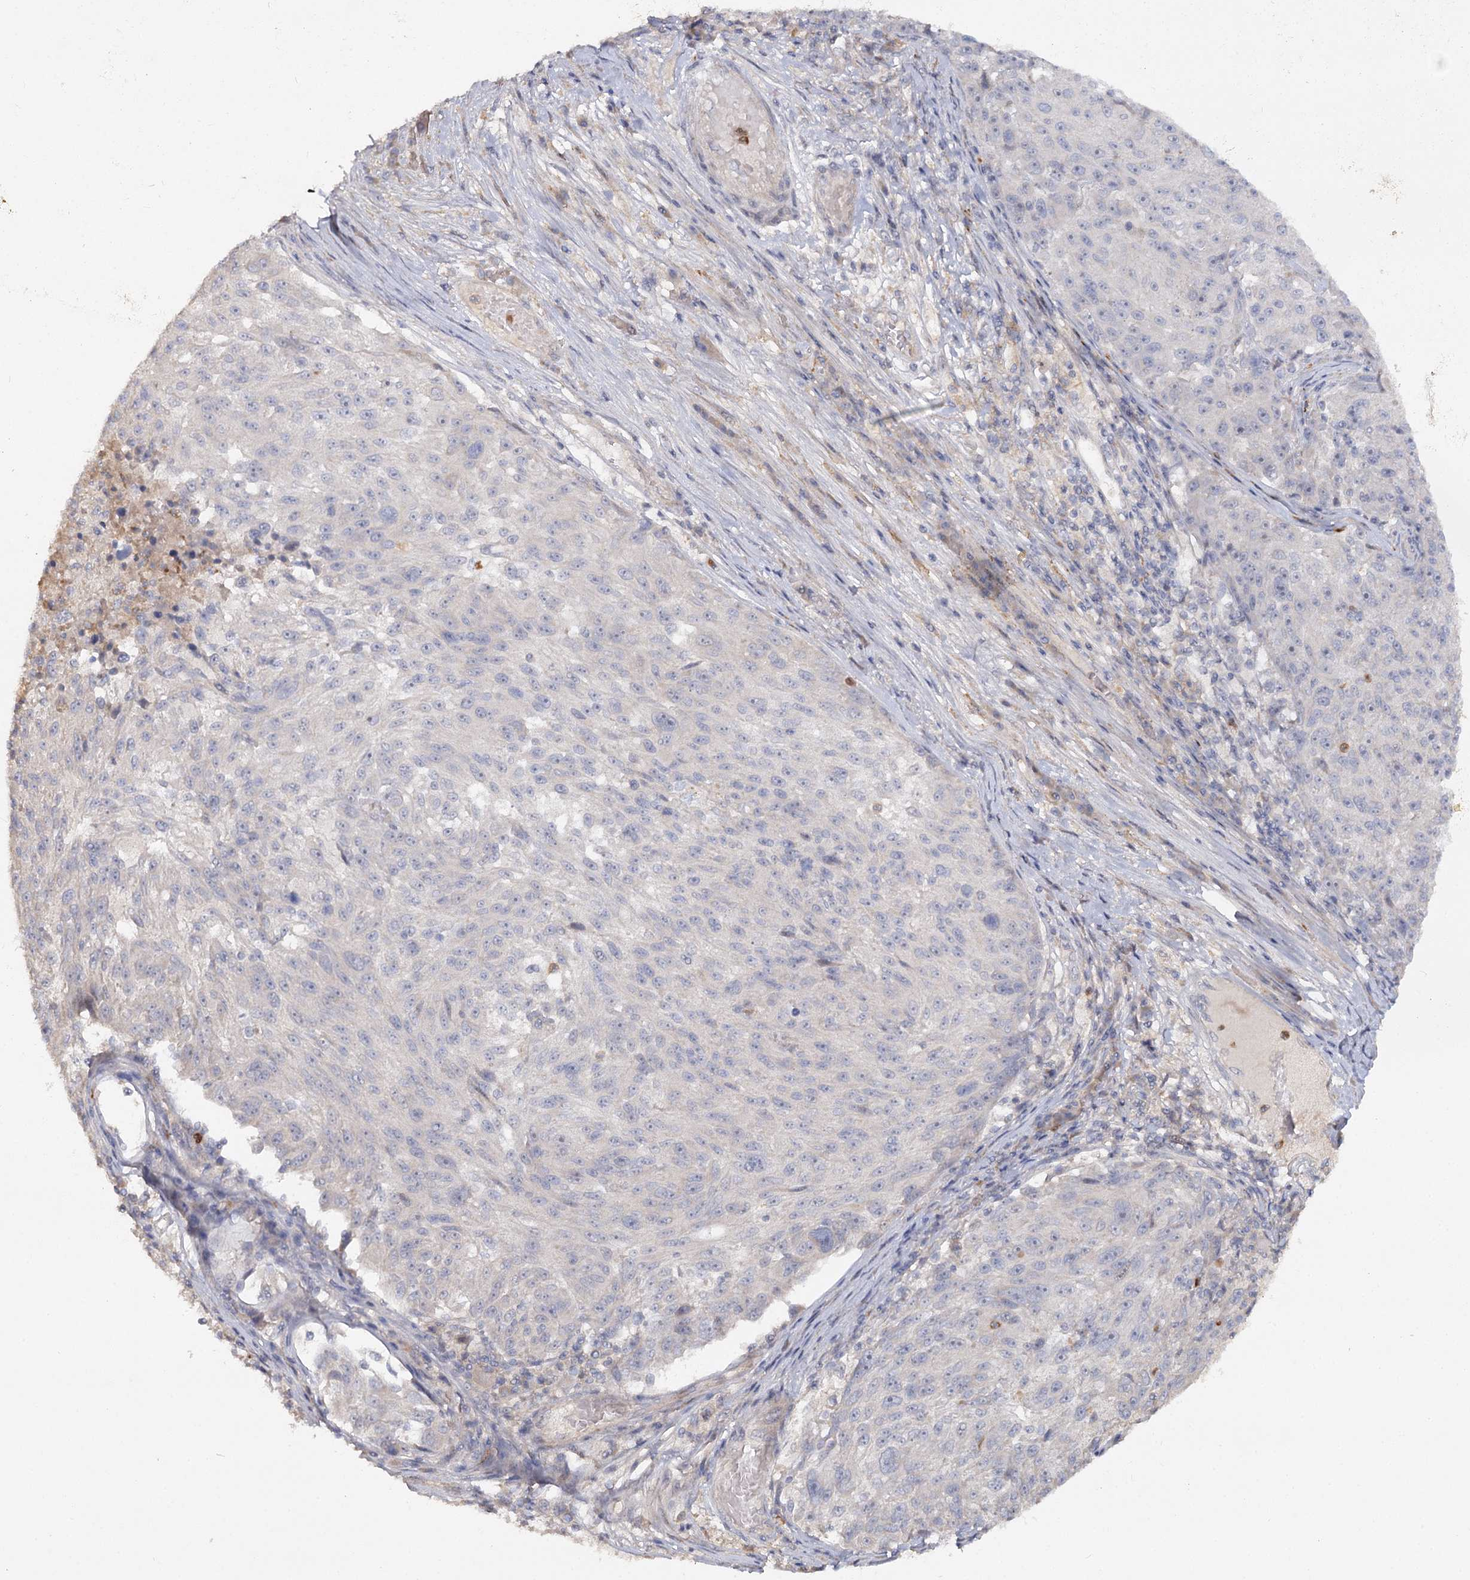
{"staining": {"intensity": "negative", "quantity": "none", "location": "none"}, "tissue": "melanoma", "cell_type": "Tumor cells", "image_type": "cancer", "snomed": [{"axis": "morphology", "description": "Malignant melanoma, NOS"}, {"axis": "topography", "description": "Skin"}], "caption": "Immunohistochemistry histopathology image of neoplastic tissue: melanoma stained with DAB displays no significant protein staining in tumor cells.", "gene": "ANGPTL5", "patient": {"sex": "male", "age": 53}}